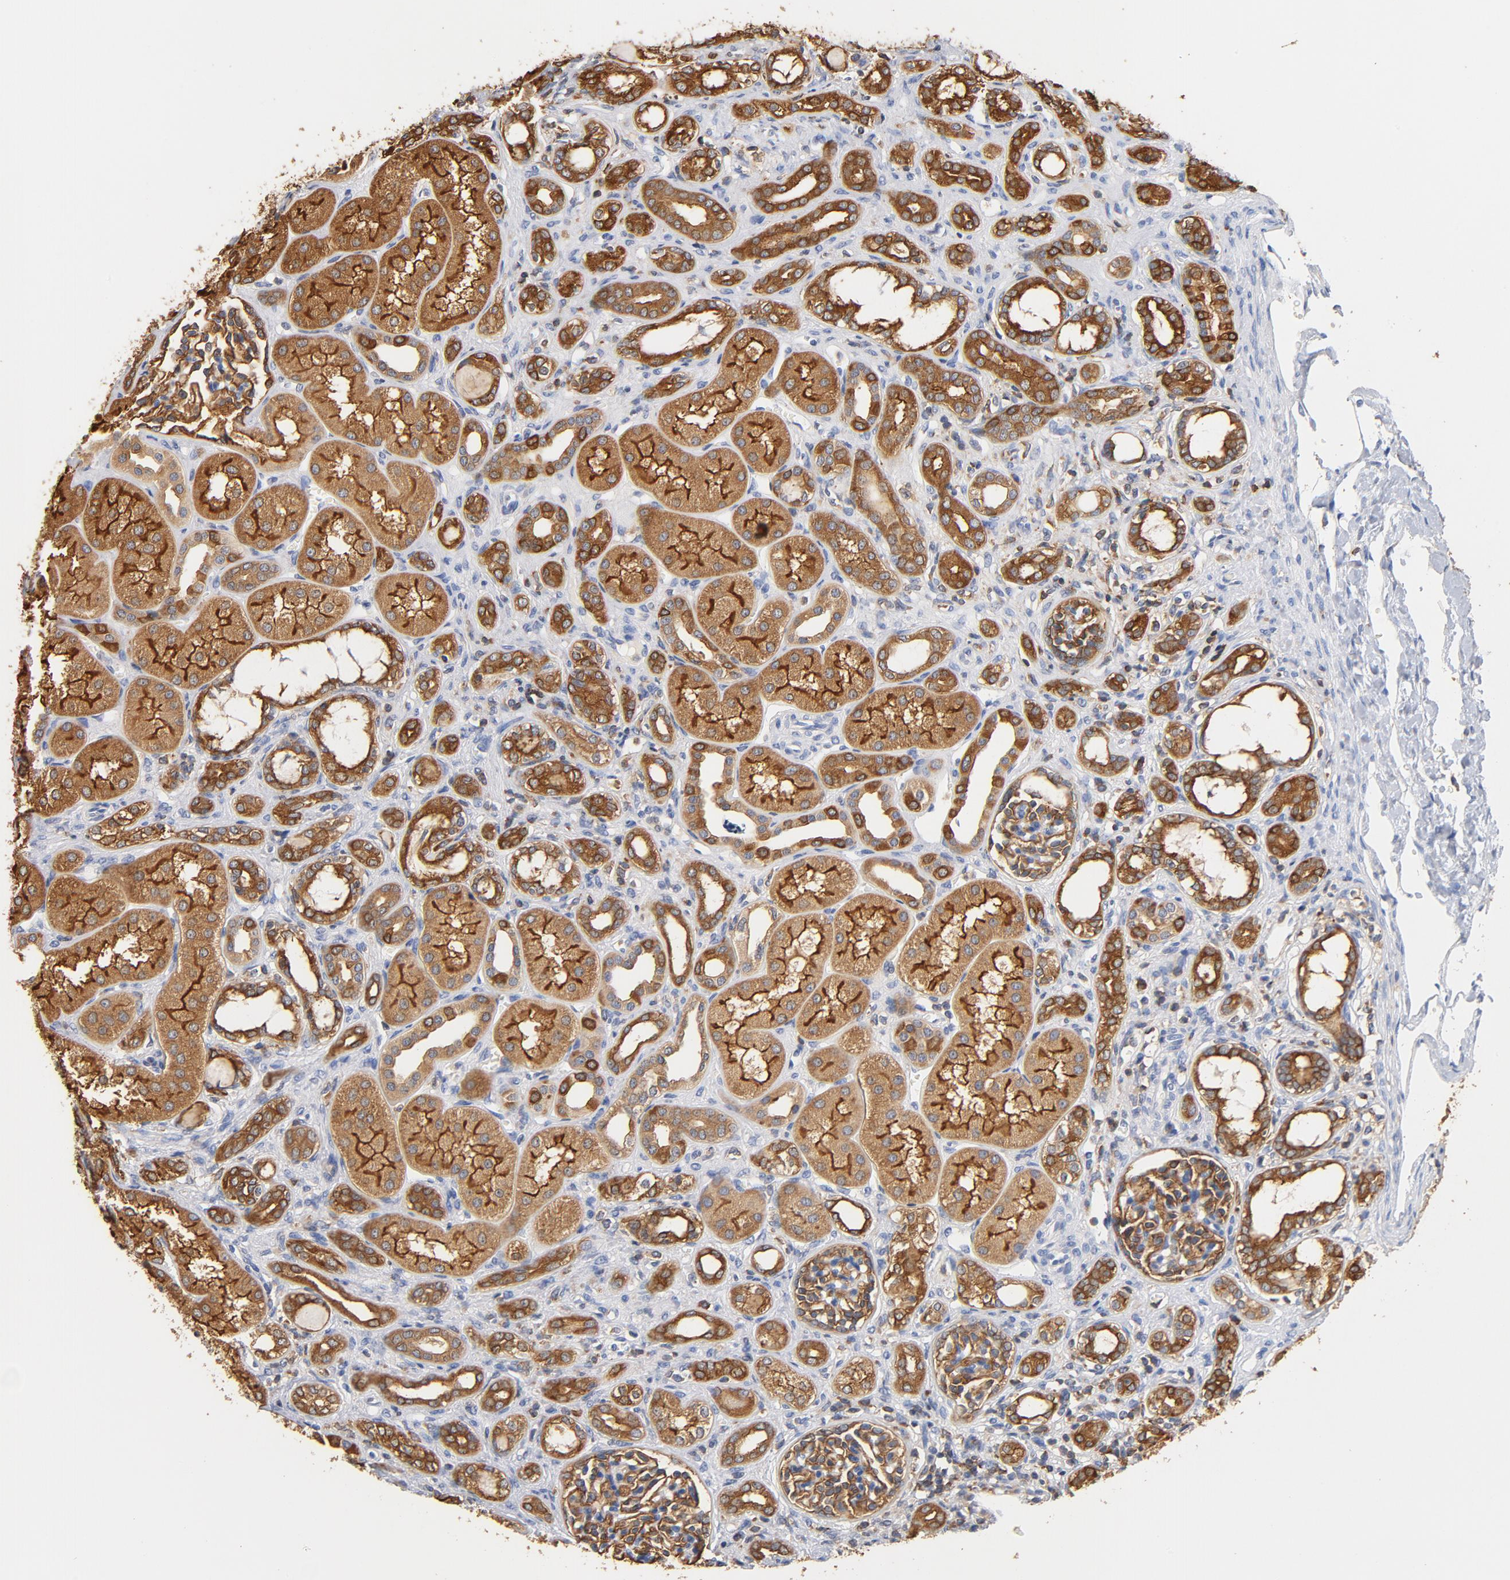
{"staining": {"intensity": "strong", "quantity": ">75%", "location": "cytoplasmic/membranous"}, "tissue": "kidney", "cell_type": "Cells in glomeruli", "image_type": "normal", "snomed": [{"axis": "morphology", "description": "Normal tissue, NOS"}, {"axis": "topography", "description": "Kidney"}], "caption": "The histopathology image displays staining of benign kidney, revealing strong cytoplasmic/membranous protein staining (brown color) within cells in glomeruli. (DAB IHC with brightfield microscopy, high magnification).", "gene": "EZR", "patient": {"sex": "male", "age": 7}}